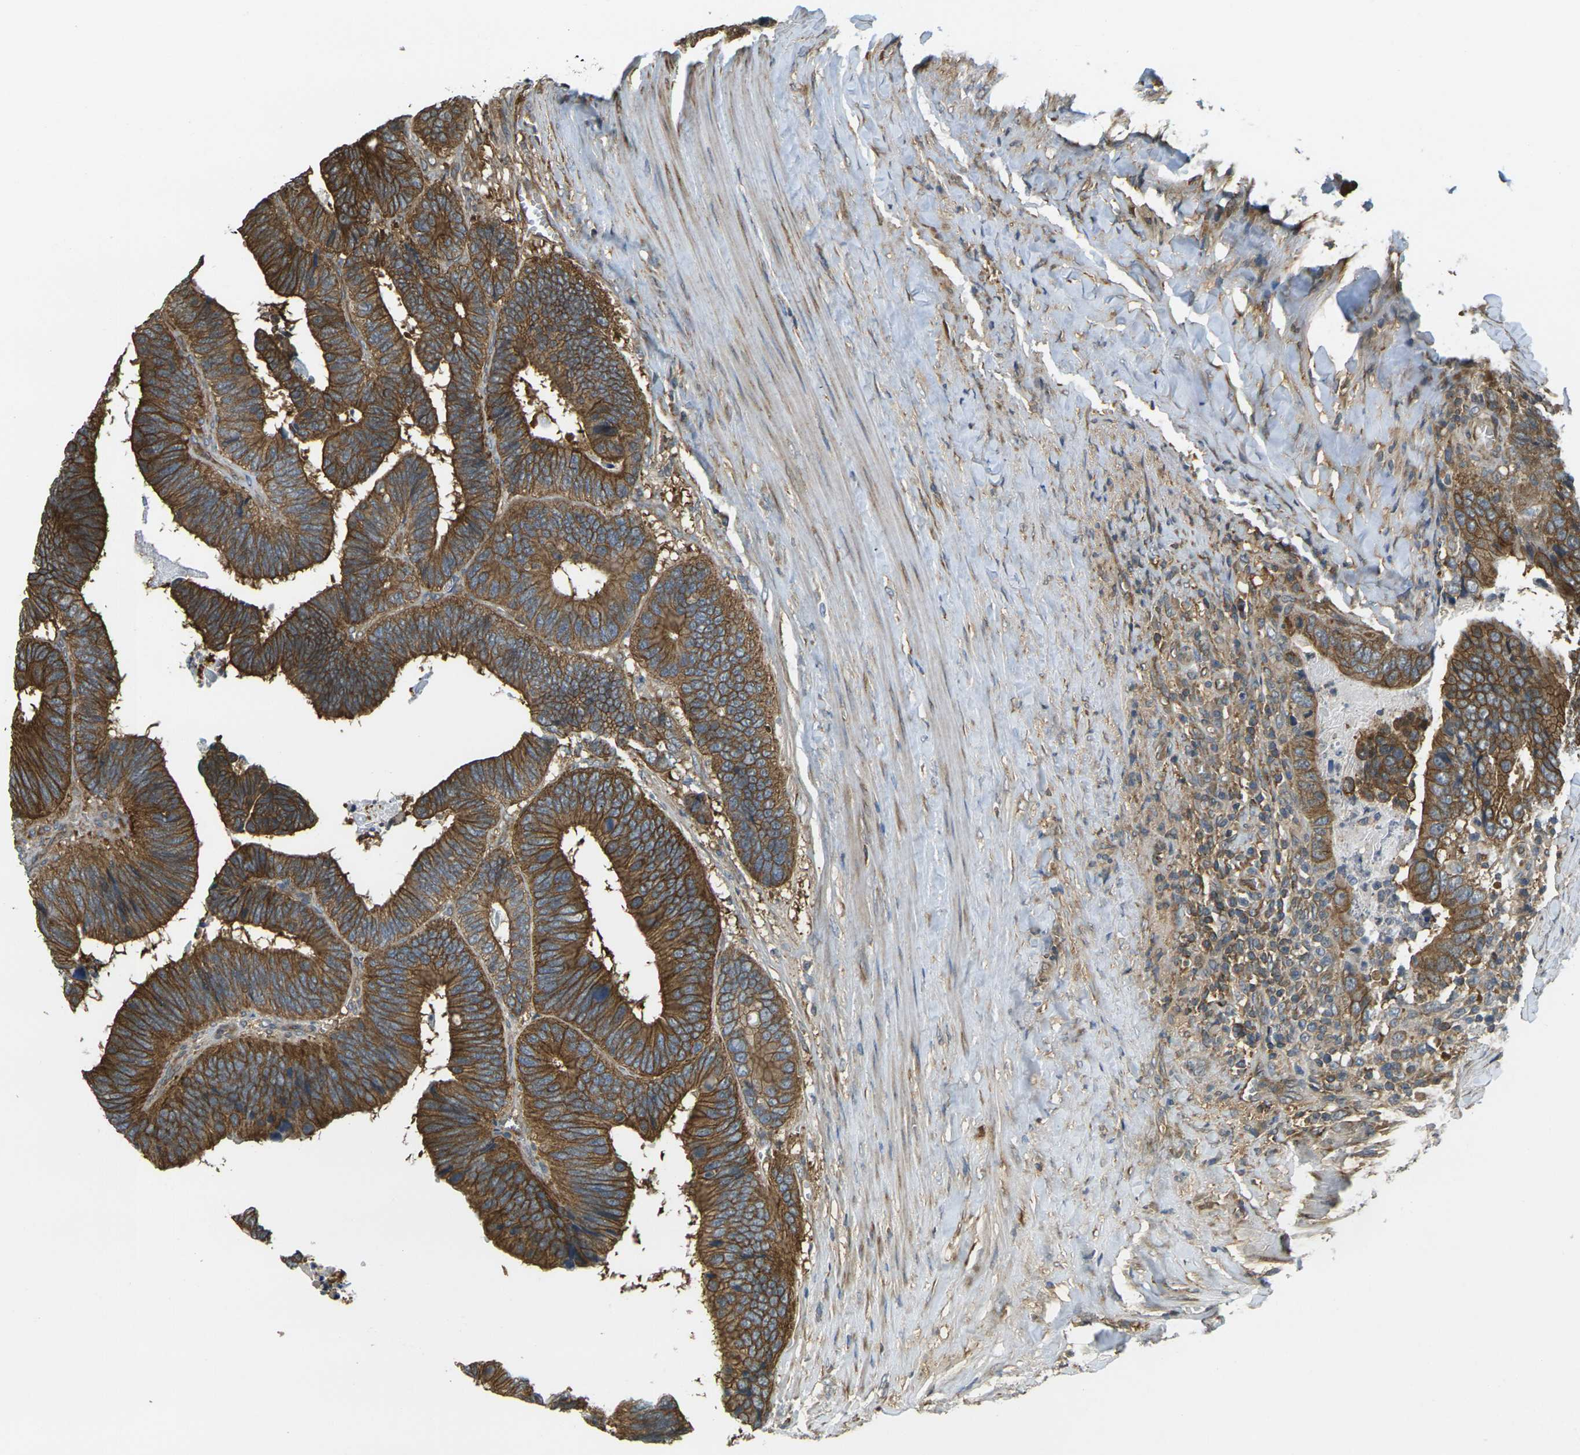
{"staining": {"intensity": "strong", "quantity": ">75%", "location": "cytoplasmic/membranous"}, "tissue": "colorectal cancer", "cell_type": "Tumor cells", "image_type": "cancer", "snomed": [{"axis": "morphology", "description": "Adenocarcinoma, NOS"}, {"axis": "topography", "description": "Colon"}], "caption": "Colorectal adenocarcinoma stained with DAB immunohistochemistry displays high levels of strong cytoplasmic/membranous expression in approximately >75% of tumor cells. (Stains: DAB in brown, nuclei in blue, Microscopy: brightfield microscopy at high magnification).", "gene": "CAST", "patient": {"sex": "male", "age": 72}}